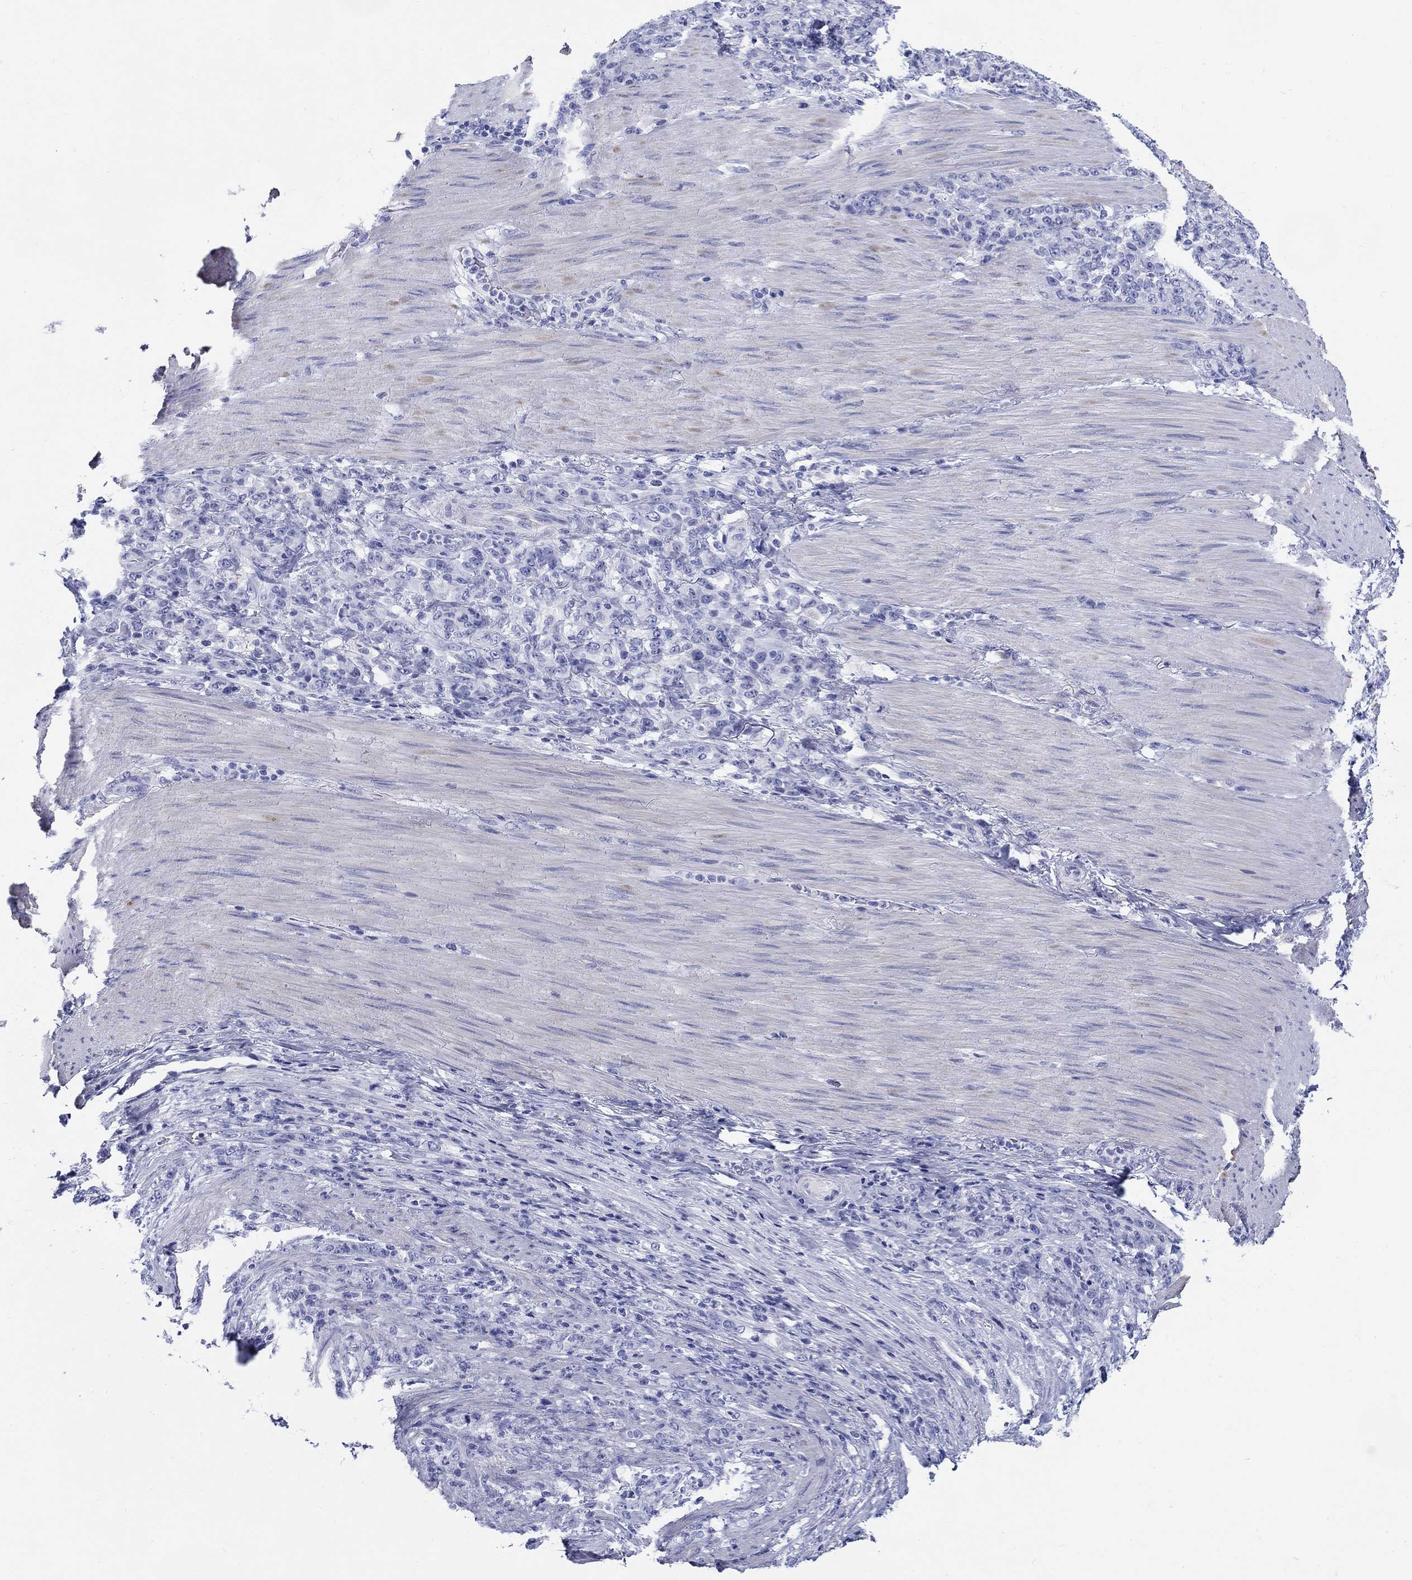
{"staining": {"intensity": "negative", "quantity": "none", "location": "none"}, "tissue": "stomach cancer", "cell_type": "Tumor cells", "image_type": "cancer", "snomed": [{"axis": "morphology", "description": "Normal tissue, NOS"}, {"axis": "morphology", "description": "Adenocarcinoma, NOS"}, {"axis": "topography", "description": "Stomach"}], "caption": "Image shows no protein staining in tumor cells of stomach adenocarcinoma tissue.", "gene": "CRYGS", "patient": {"sex": "female", "age": 79}}